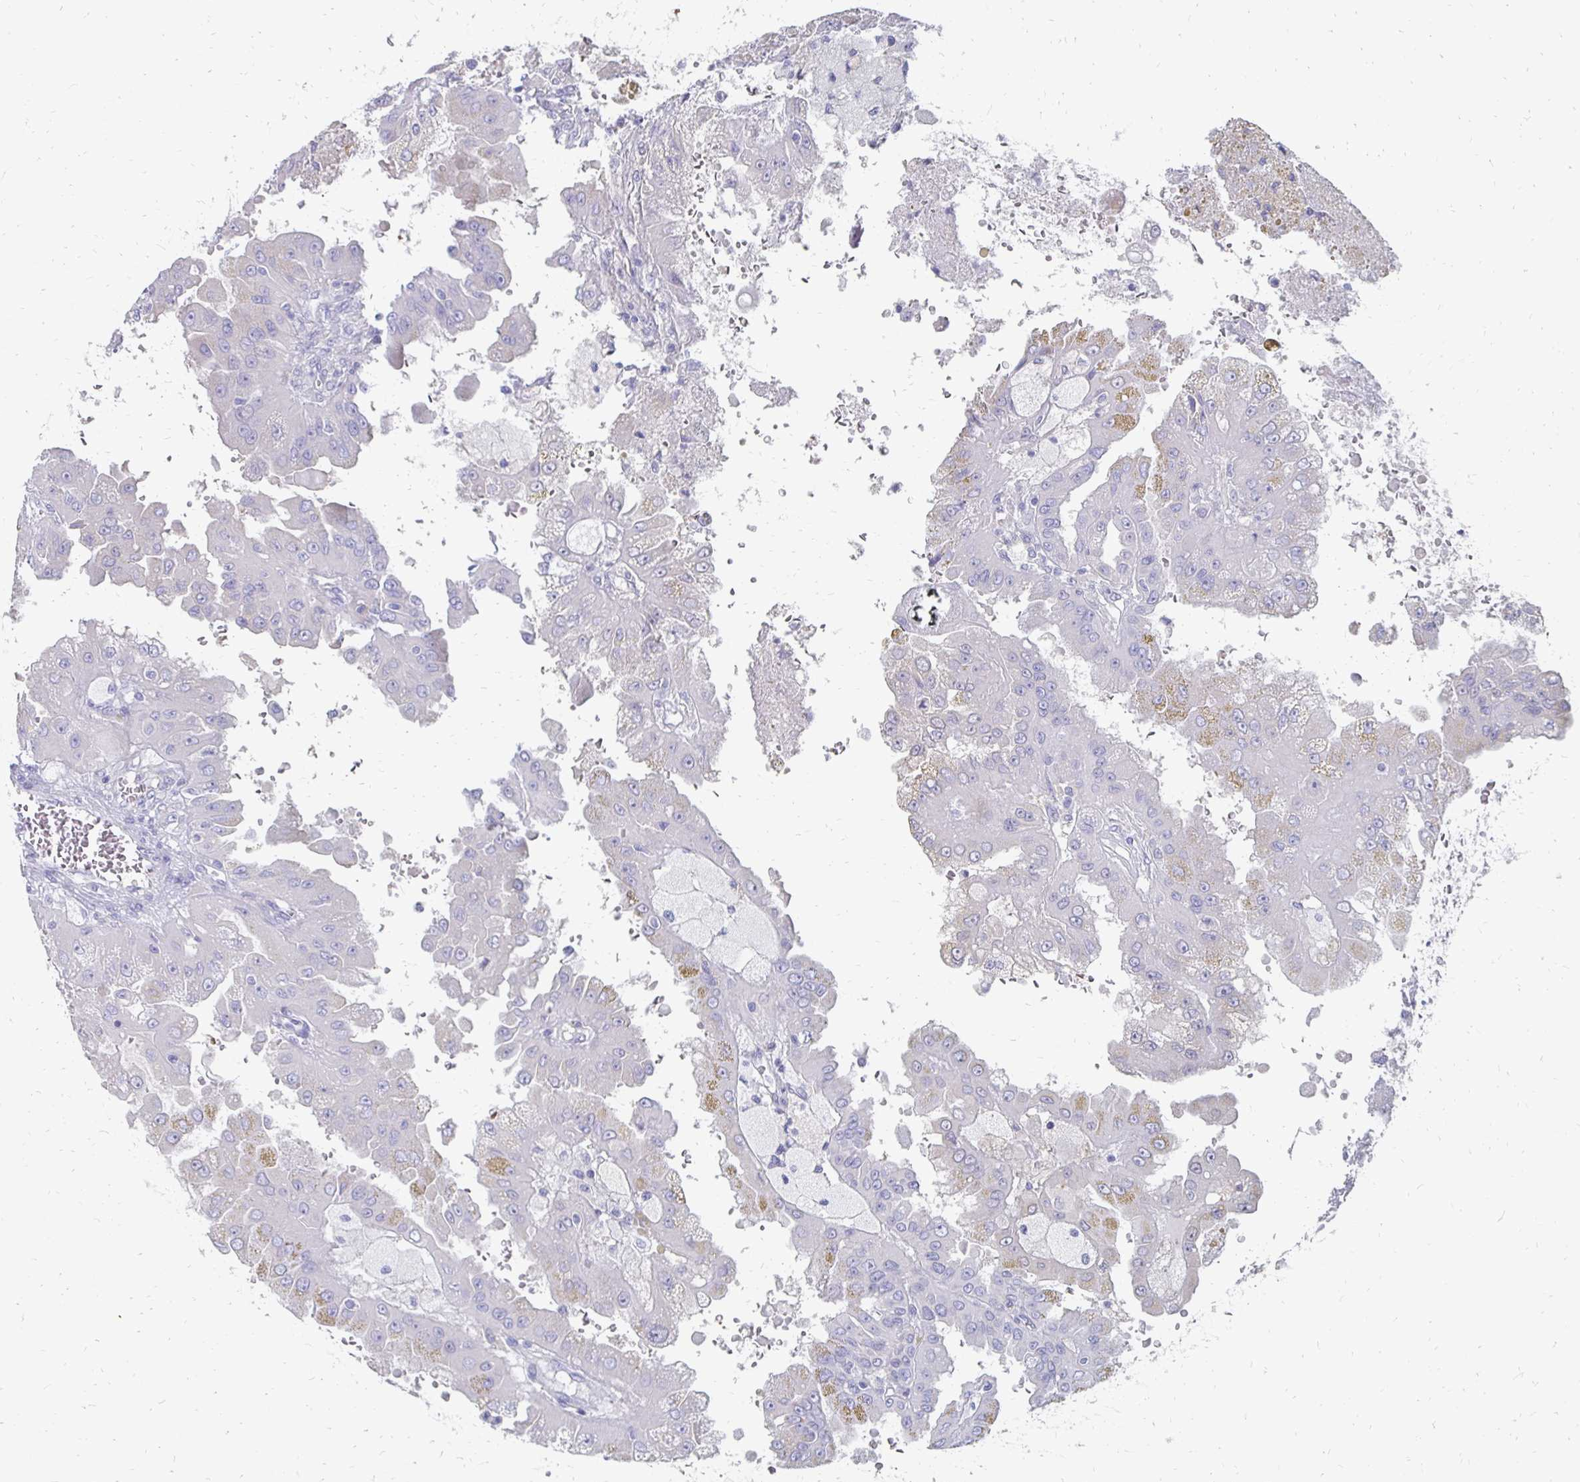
{"staining": {"intensity": "negative", "quantity": "none", "location": "none"}, "tissue": "renal cancer", "cell_type": "Tumor cells", "image_type": "cancer", "snomed": [{"axis": "morphology", "description": "Adenocarcinoma, NOS"}, {"axis": "topography", "description": "Kidney"}], "caption": "Immunohistochemical staining of human adenocarcinoma (renal) reveals no significant staining in tumor cells.", "gene": "SYCP3", "patient": {"sex": "male", "age": 58}}